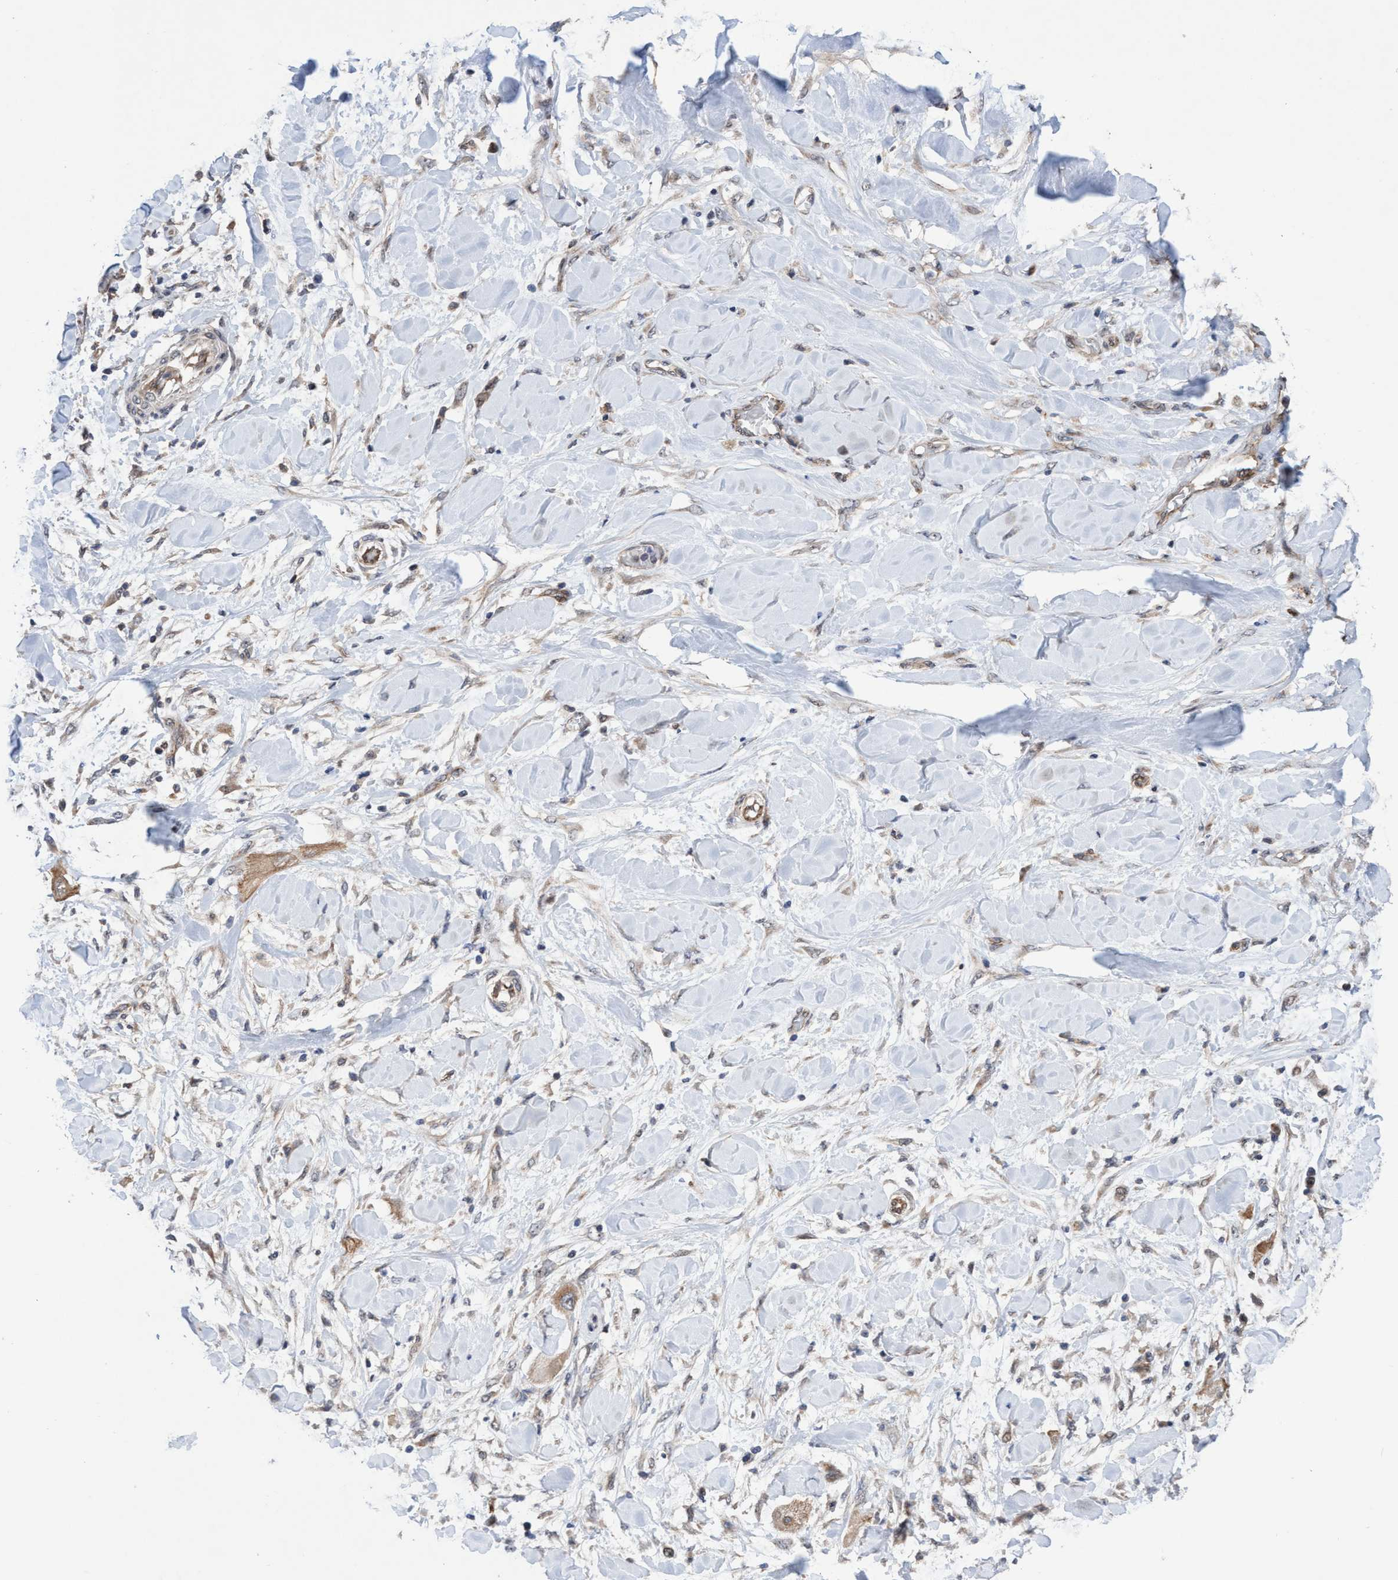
{"staining": {"intensity": "moderate", "quantity": ">75%", "location": "cytoplasmic/membranous,nuclear"}, "tissue": "lung cancer", "cell_type": "Tumor cells", "image_type": "cancer", "snomed": [{"axis": "morphology", "description": "Squamous cell carcinoma, NOS"}, {"axis": "topography", "description": "Lung"}], "caption": "A medium amount of moderate cytoplasmic/membranous and nuclear expression is appreciated in about >75% of tumor cells in lung cancer tissue.", "gene": "P2RY14", "patient": {"sex": "female", "age": 47}}